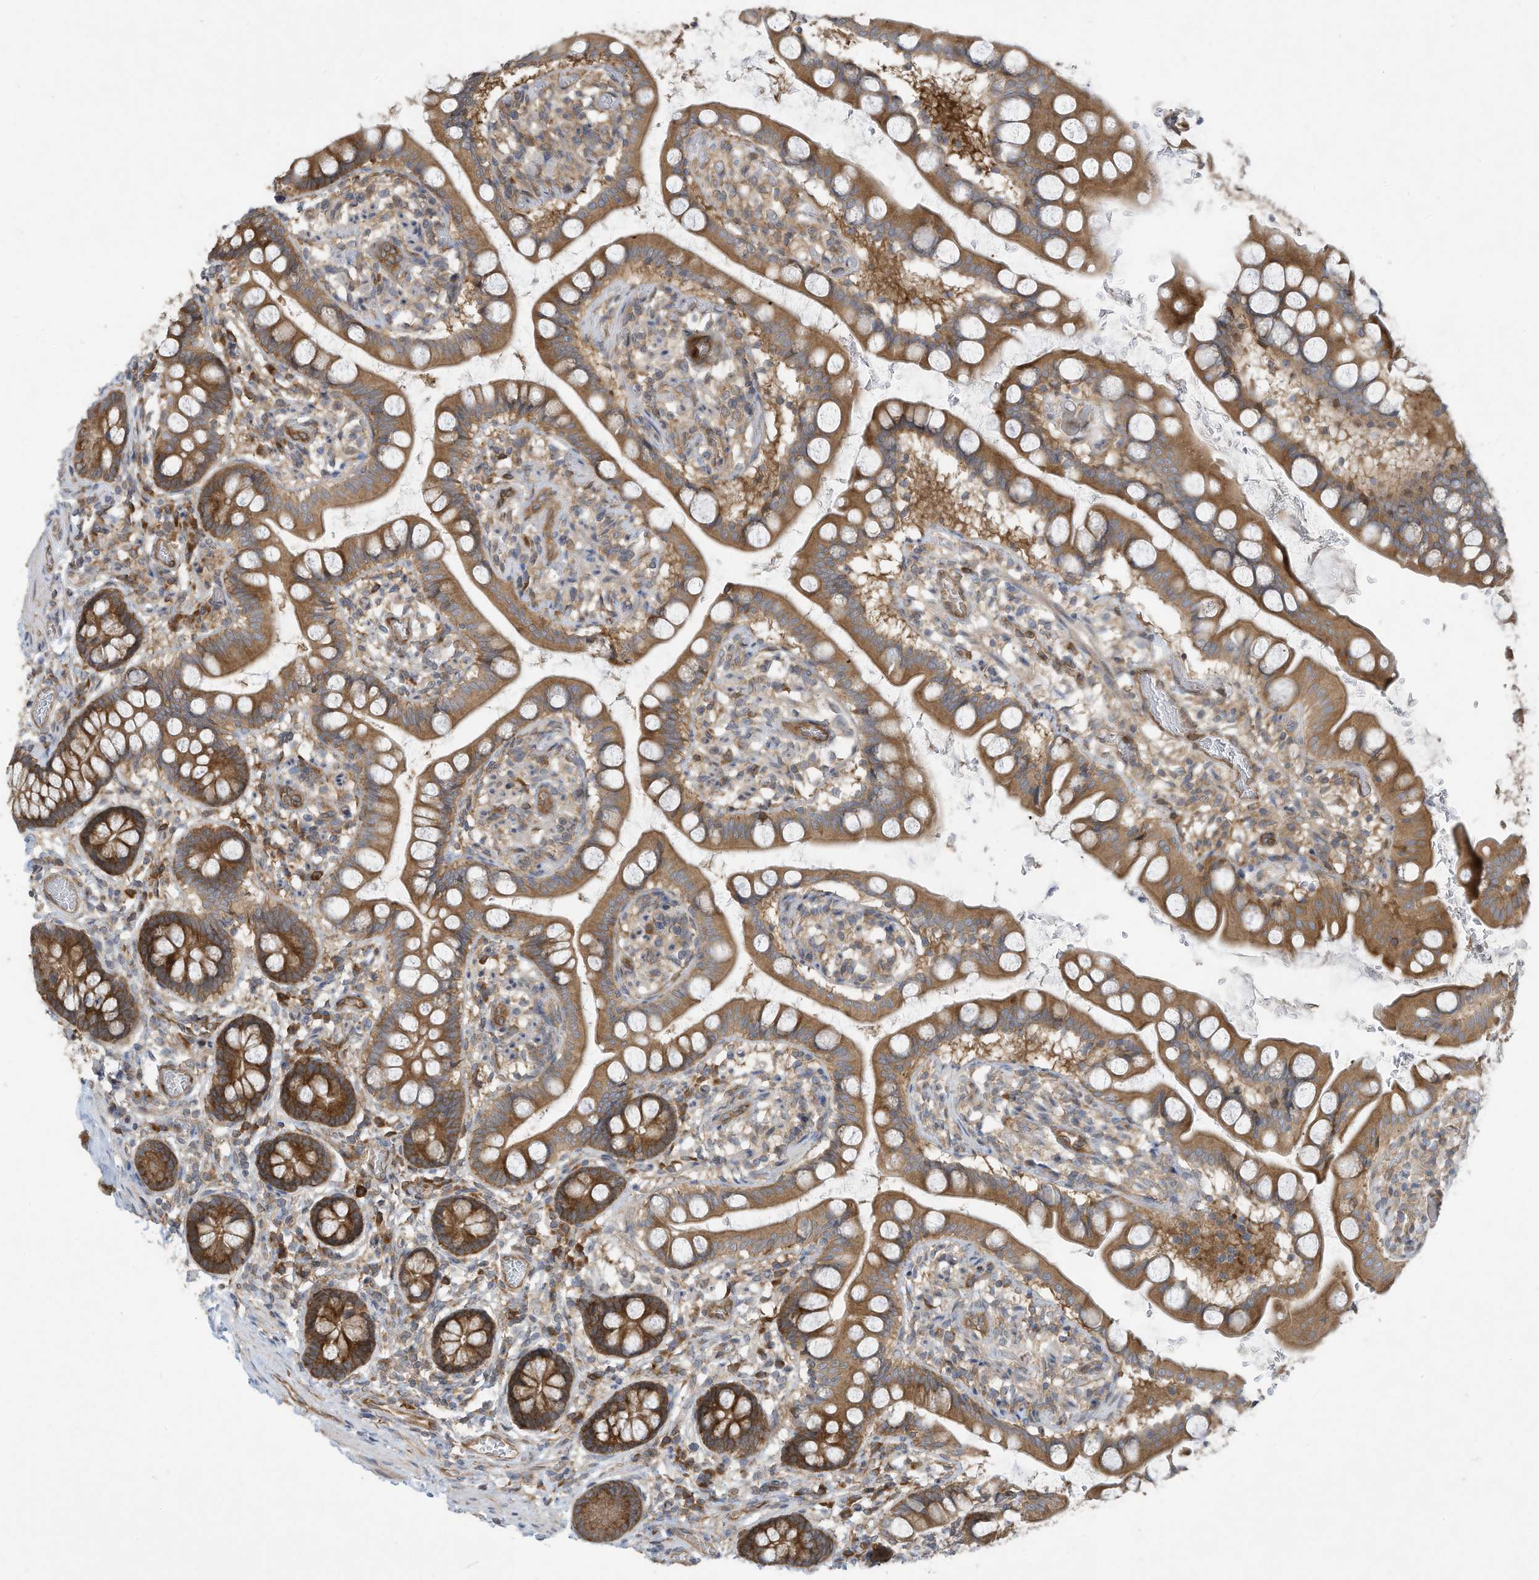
{"staining": {"intensity": "moderate", "quantity": ">75%", "location": "cytoplasmic/membranous"}, "tissue": "small intestine", "cell_type": "Glandular cells", "image_type": "normal", "snomed": [{"axis": "morphology", "description": "Normal tissue, NOS"}, {"axis": "topography", "description": "Small intestine"}], "caption": "Normal small intestine displays moderate cytoplasmic/membranous expression in approximately >75% of glandular cells.", "gene": "USE1", "patient": {"sex": "male", "age": 52}}